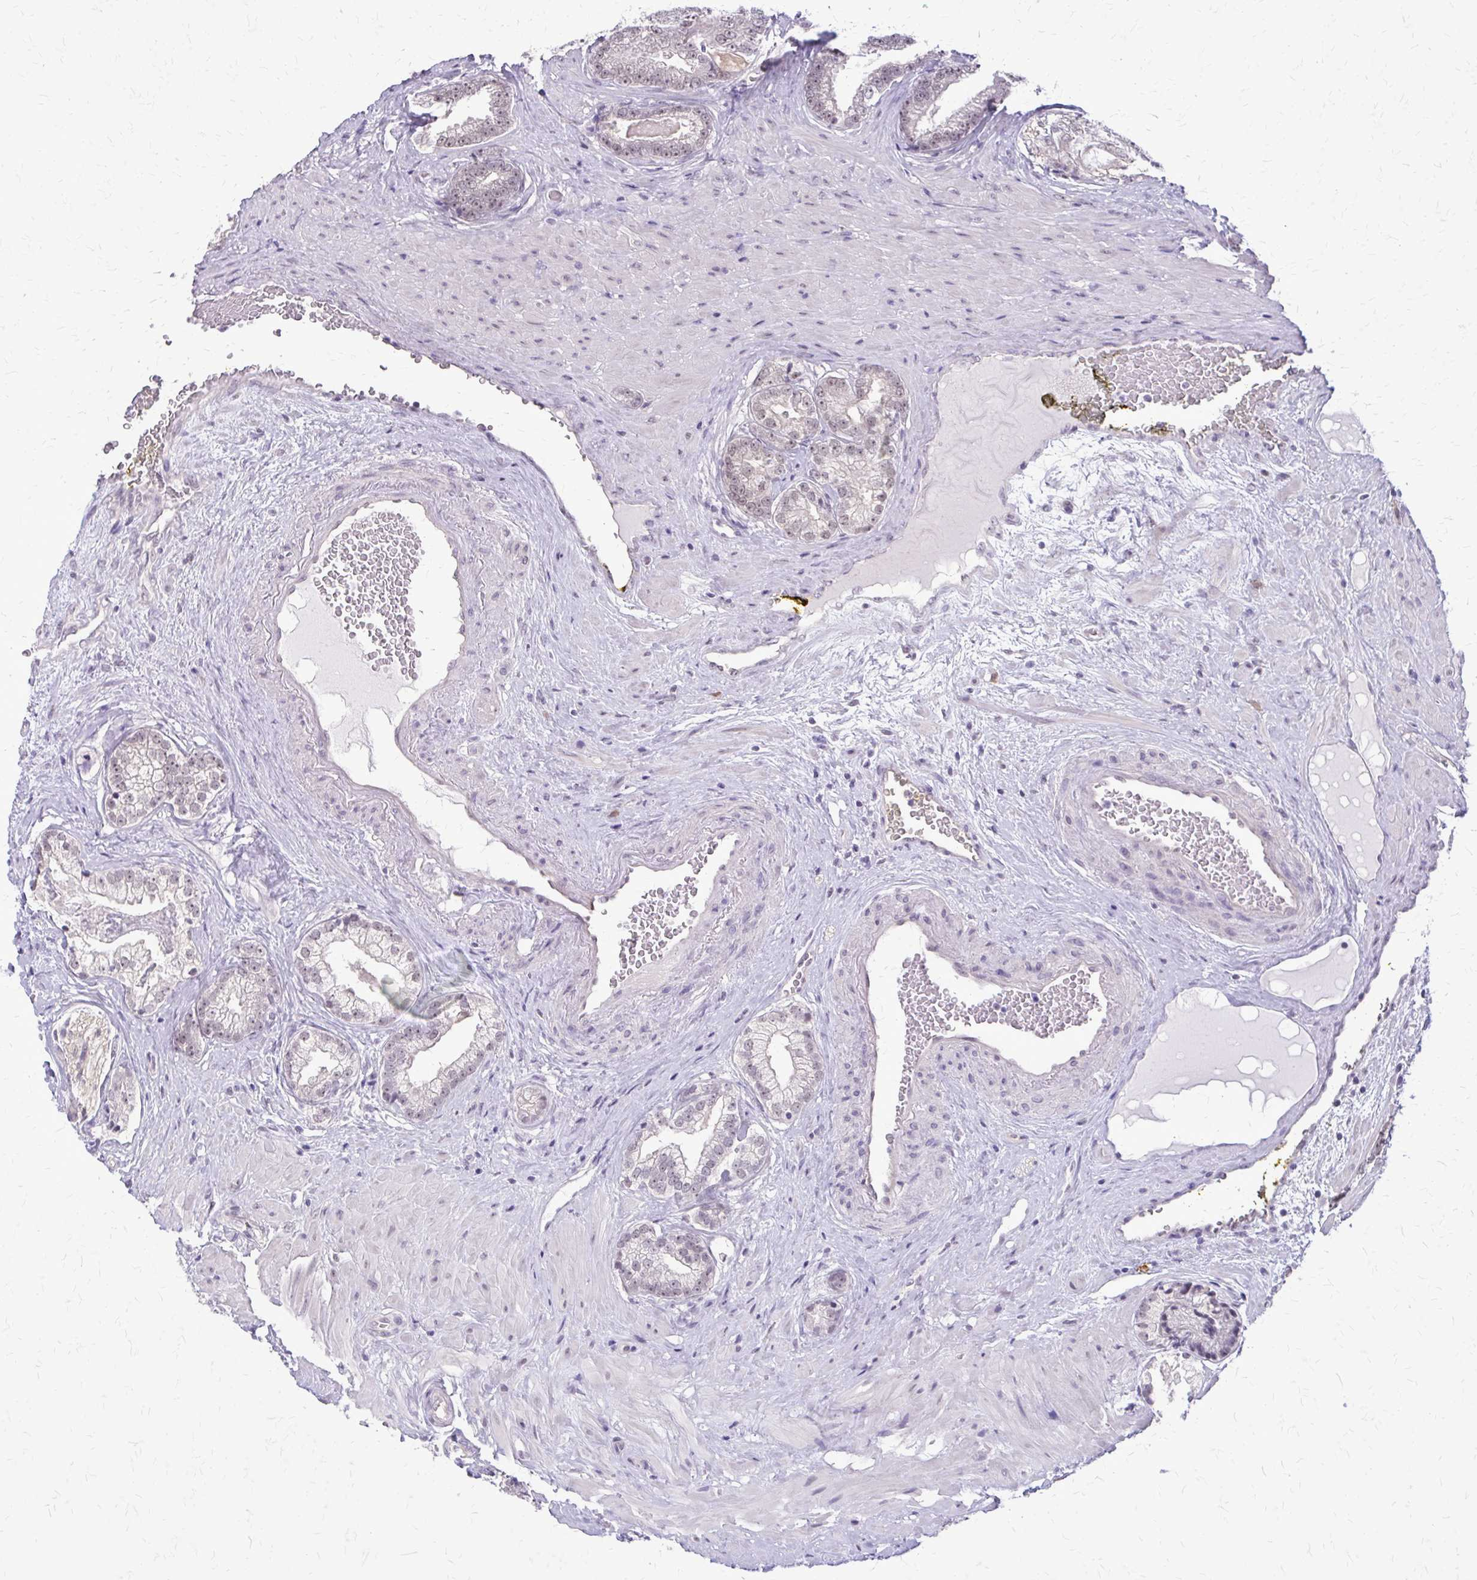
{"staining": {"intensity": "weak", "quantity": "25%-75%", "location": "nuclear"}, "tissue": "prostate cancer", "cell_type": "Tumor cells", "image_type": "cancer", "snomed": [{"axis": "morphology", "description": "Adenocarcinoma, Low grade"}, {"axis": "topography", "description": "Prostate"}], "caption": "A photomicrograph of human prostate low-grade adenocarcinoma stained for a protein reveals weak nuclear brown staining in tumor cells. (DAB (3,3'-diaminobenzidine) IHC with brightfield microscopy, high magnification).", "gene": "PLCB1", "patient": {"sex": "male", "age": 61}}